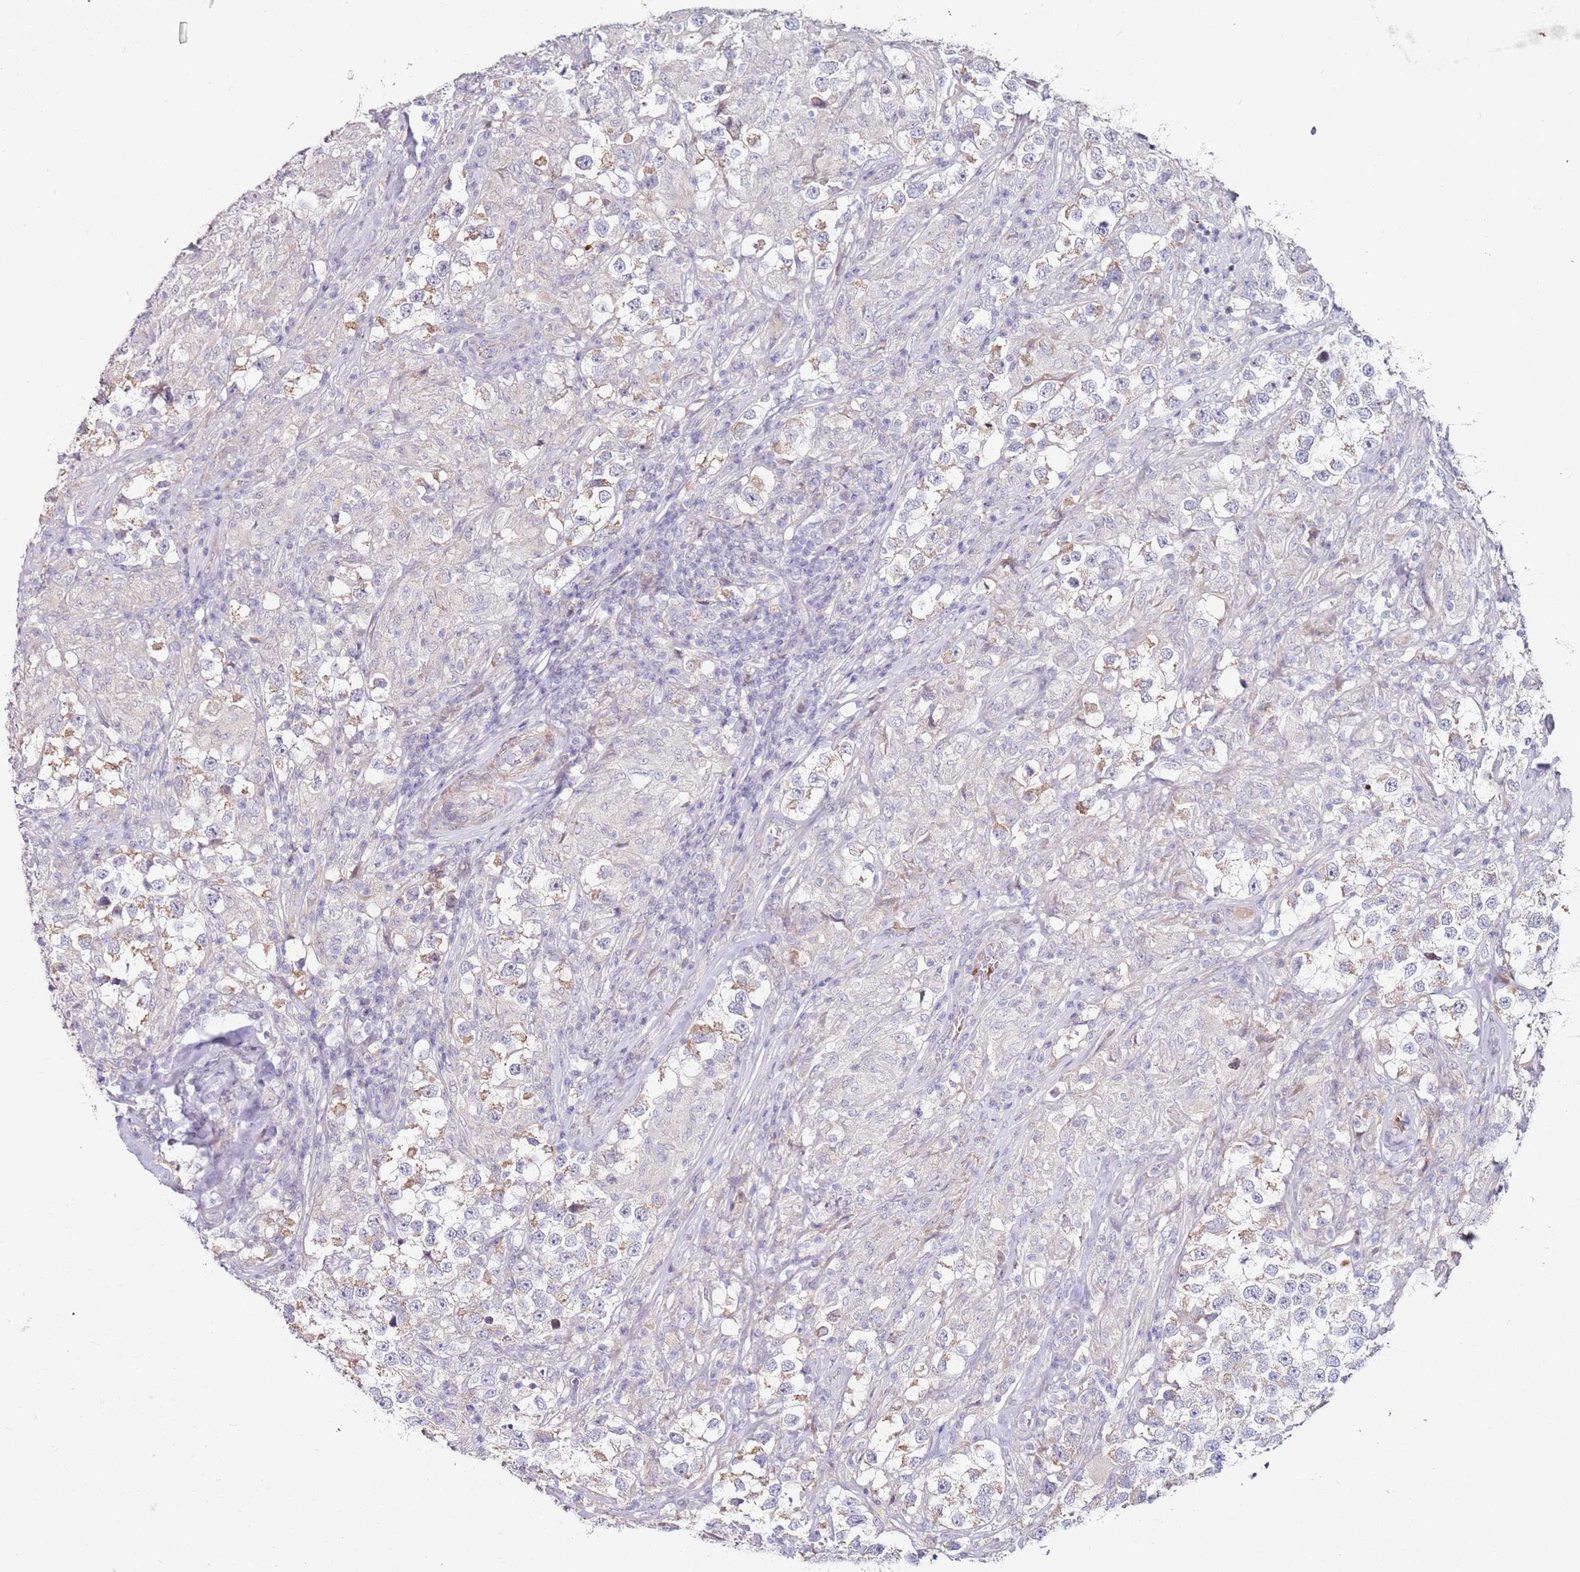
{"staining": {"intensity": "weak", "quantity": "<25%", "location": "cytoplasmic/membranous"}, "tissue": "testis cancer", "cell_type": "Tumor cells", "image_type": "cancer", "snomed": [{"axis": "morphology", "description": "Seminoma, NOS"}, {"axis": "topography", "description": "Testis"}], "caption": "Immunohistochemistry (IHC) image of testis cancer stained for a protein (brown), which exhibits no expression in tumor cells.", "gene": "RARS2", "patient": {"sex": "male", "age": 46}}